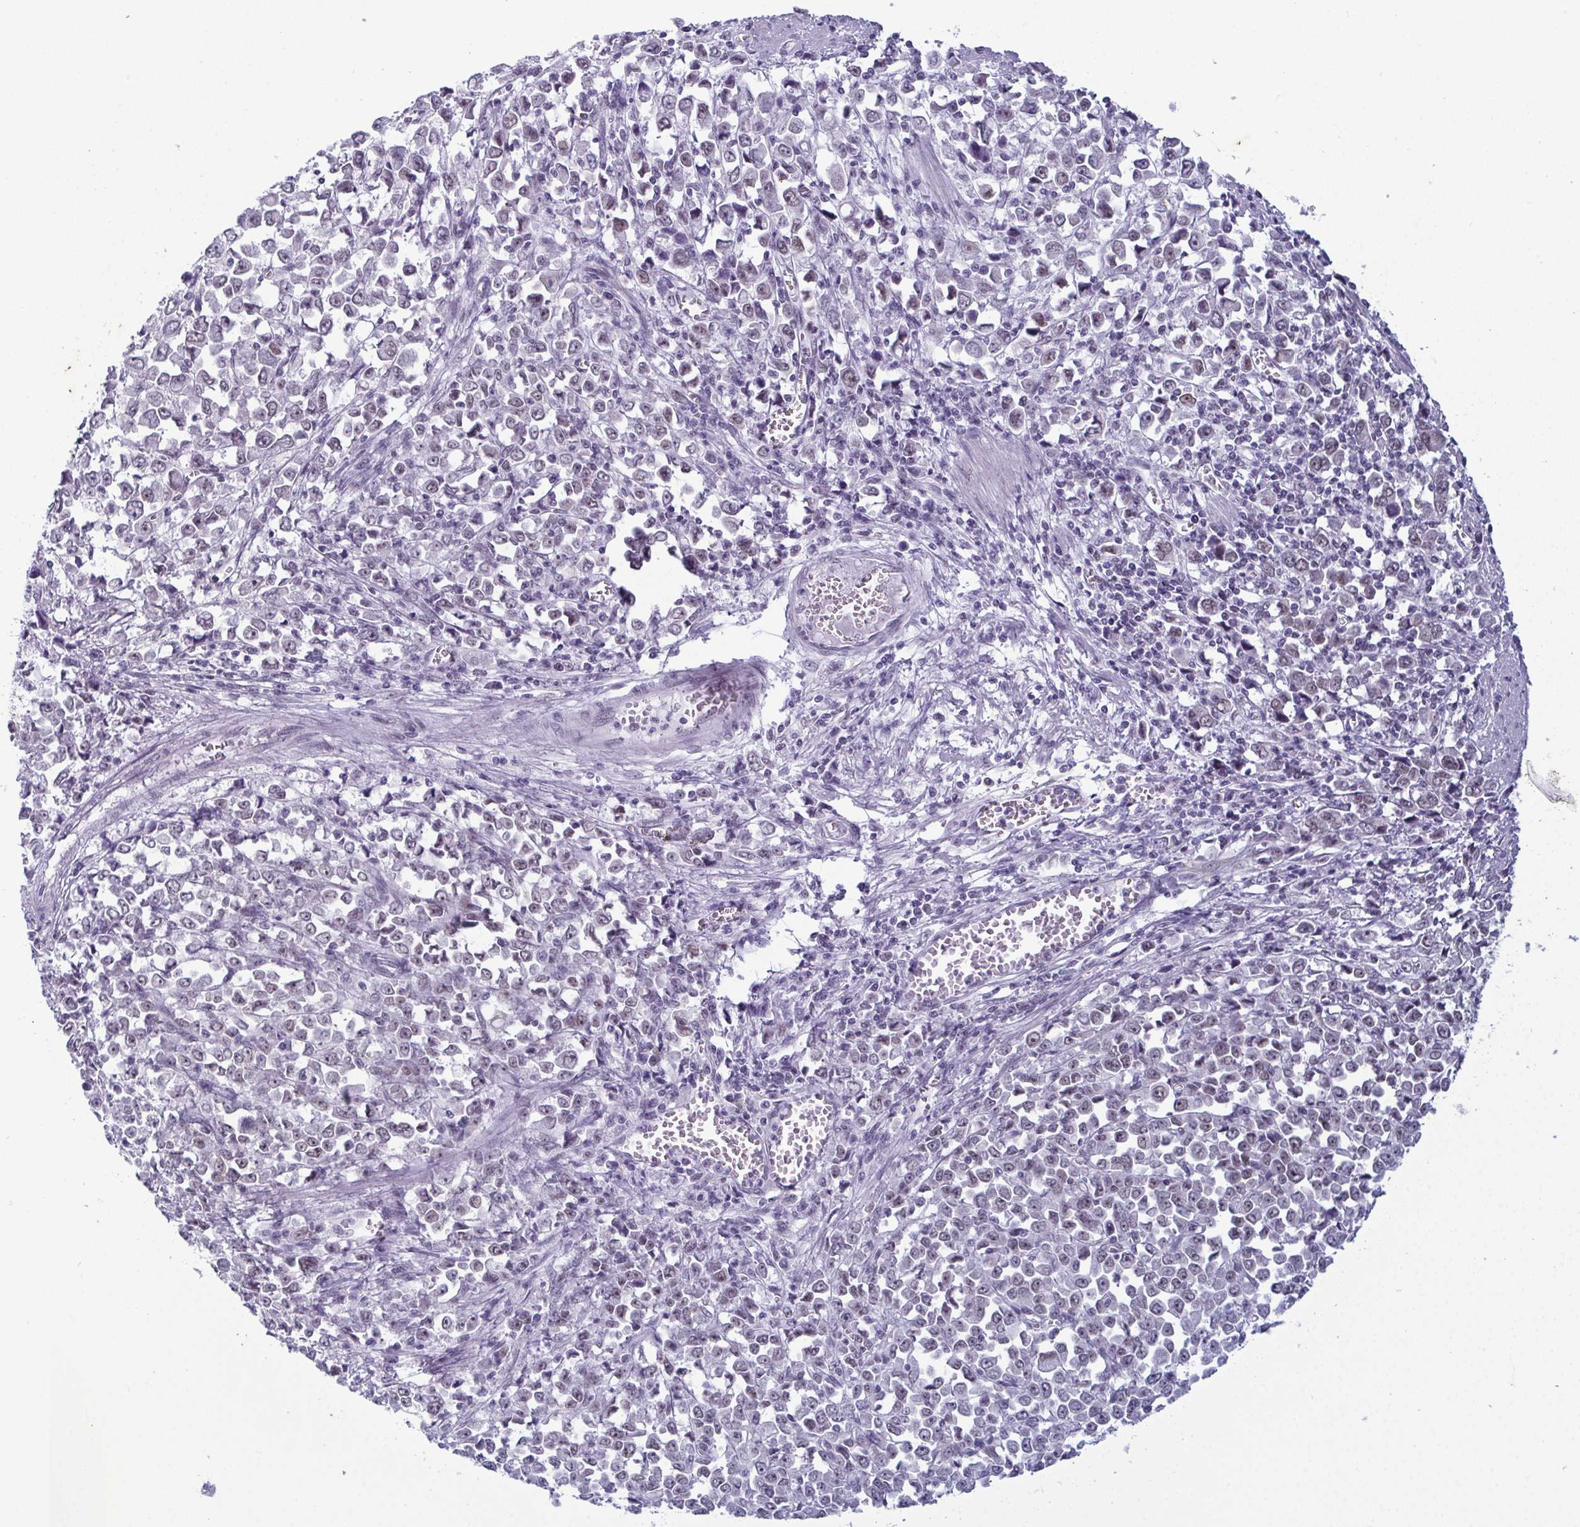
{"staining": {"intensity": "weak", "quantity": "<25%", "location": "nuclear"}, "tissue": "stomach cancer", "cell_type": "Tumor cells", "image_type": "cancer", "snomed": [{"axis": "morphology", "description": "Adenocarcinoma, NOS"}, {"axis": "topography", "description": "Stomach, upper"}], "caption": "Tumor cells are negative for protein expression in human stomach cancer (adenocarcinoma).", "gene": "RBM7", "patient": {"sex": "male", "age": 70}}